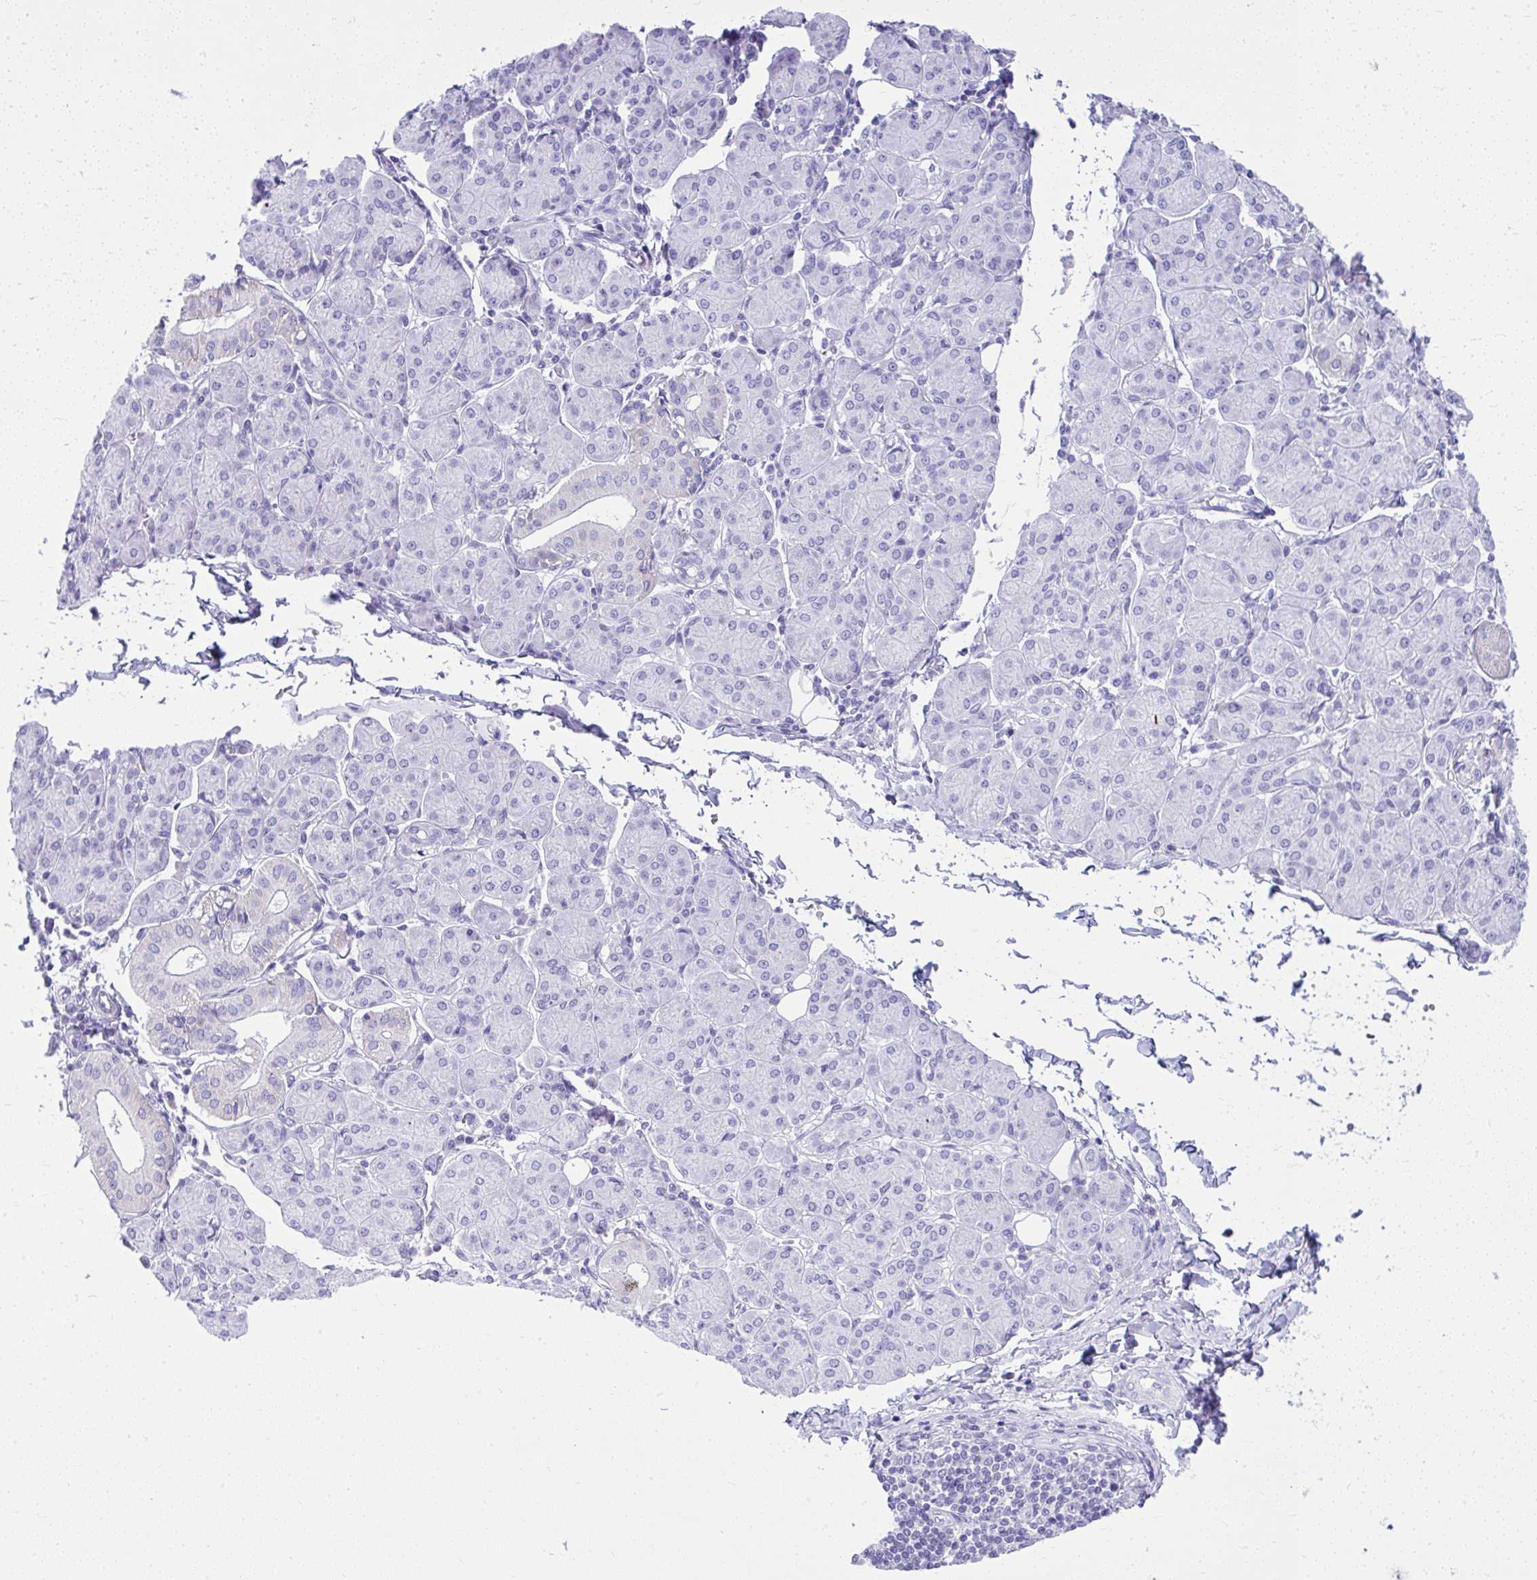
{"staining": {"intensity": "negative", "quantity": "none", "location": "none"}, "tissue": "salivary gland", "cell_type": "Glandular cells", "image_type": "normal", "snomed": [{"axis": "morphology", "description": "Normal tissue, NOS"}, {"axis": "morphology", "description": "Inflammation, NOS"}, {"axis": "topography", "description": "Lymph node"}, {"axis": "topography", "description": "Salivary gland"}], "caption": "Salivary gland was stained to show a protein in brown. There is no significant expression in glandular cells. (Brightfield microscopy of DAB (3,3'-diaminobenzidine) immunohistochemistry (IHC) at high magnification).", "gene": "RALYL", "patient": {"sex": "male", "age": 3}}